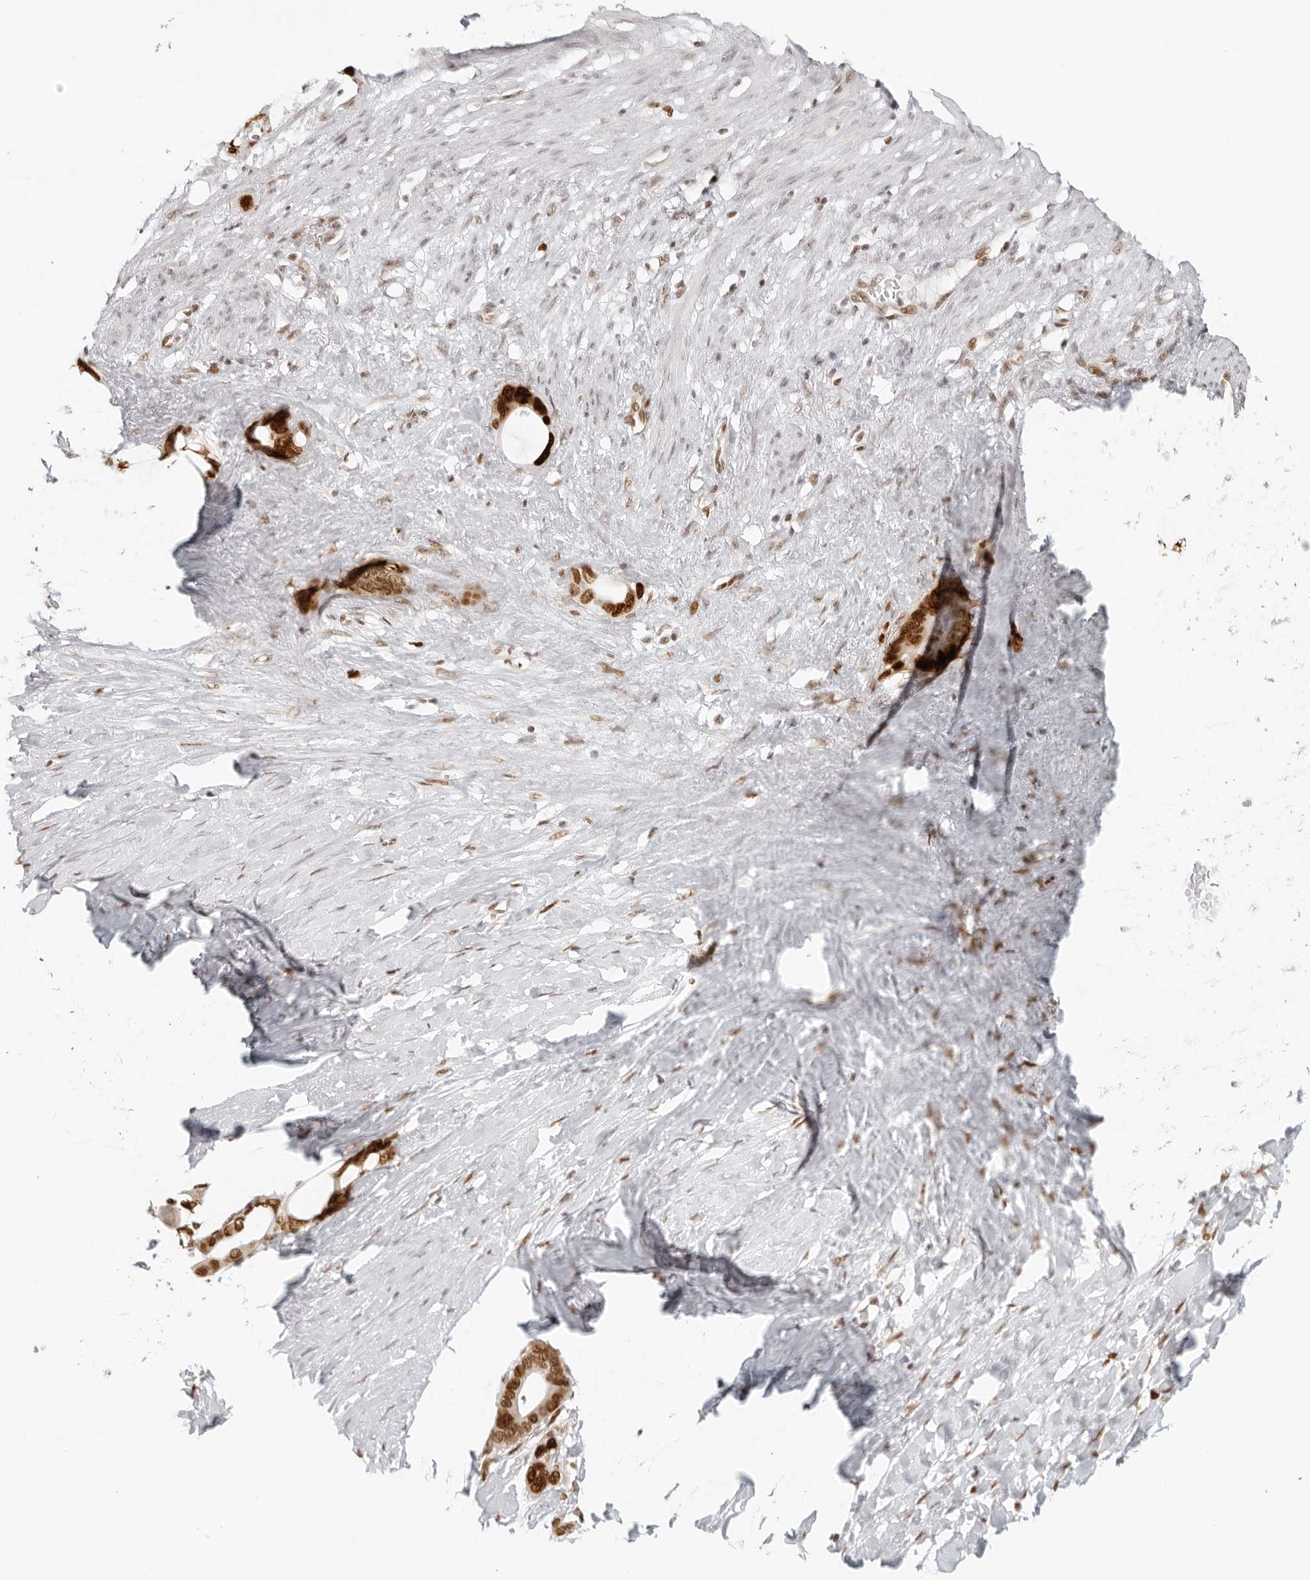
{"staining": {"intensity": "strong", "quantity": ">75%", "location": "nuclear"}, "tissue": "stomach cancer", "cell_type": "Tumor cells", "image_type": "cancer", "snomed": [{"axis": "morphology", "description": "Adenocarcinoma, NOS"}, {"axis": "topography", "description": "Stomach"}], "caption": "Strong nuclear positivity for a protein is appreciated in about >75% of tumor cells of stomach cancer using IHC.", "gene": "RCC1", "patient": {"sex": "female", "age": 75}}